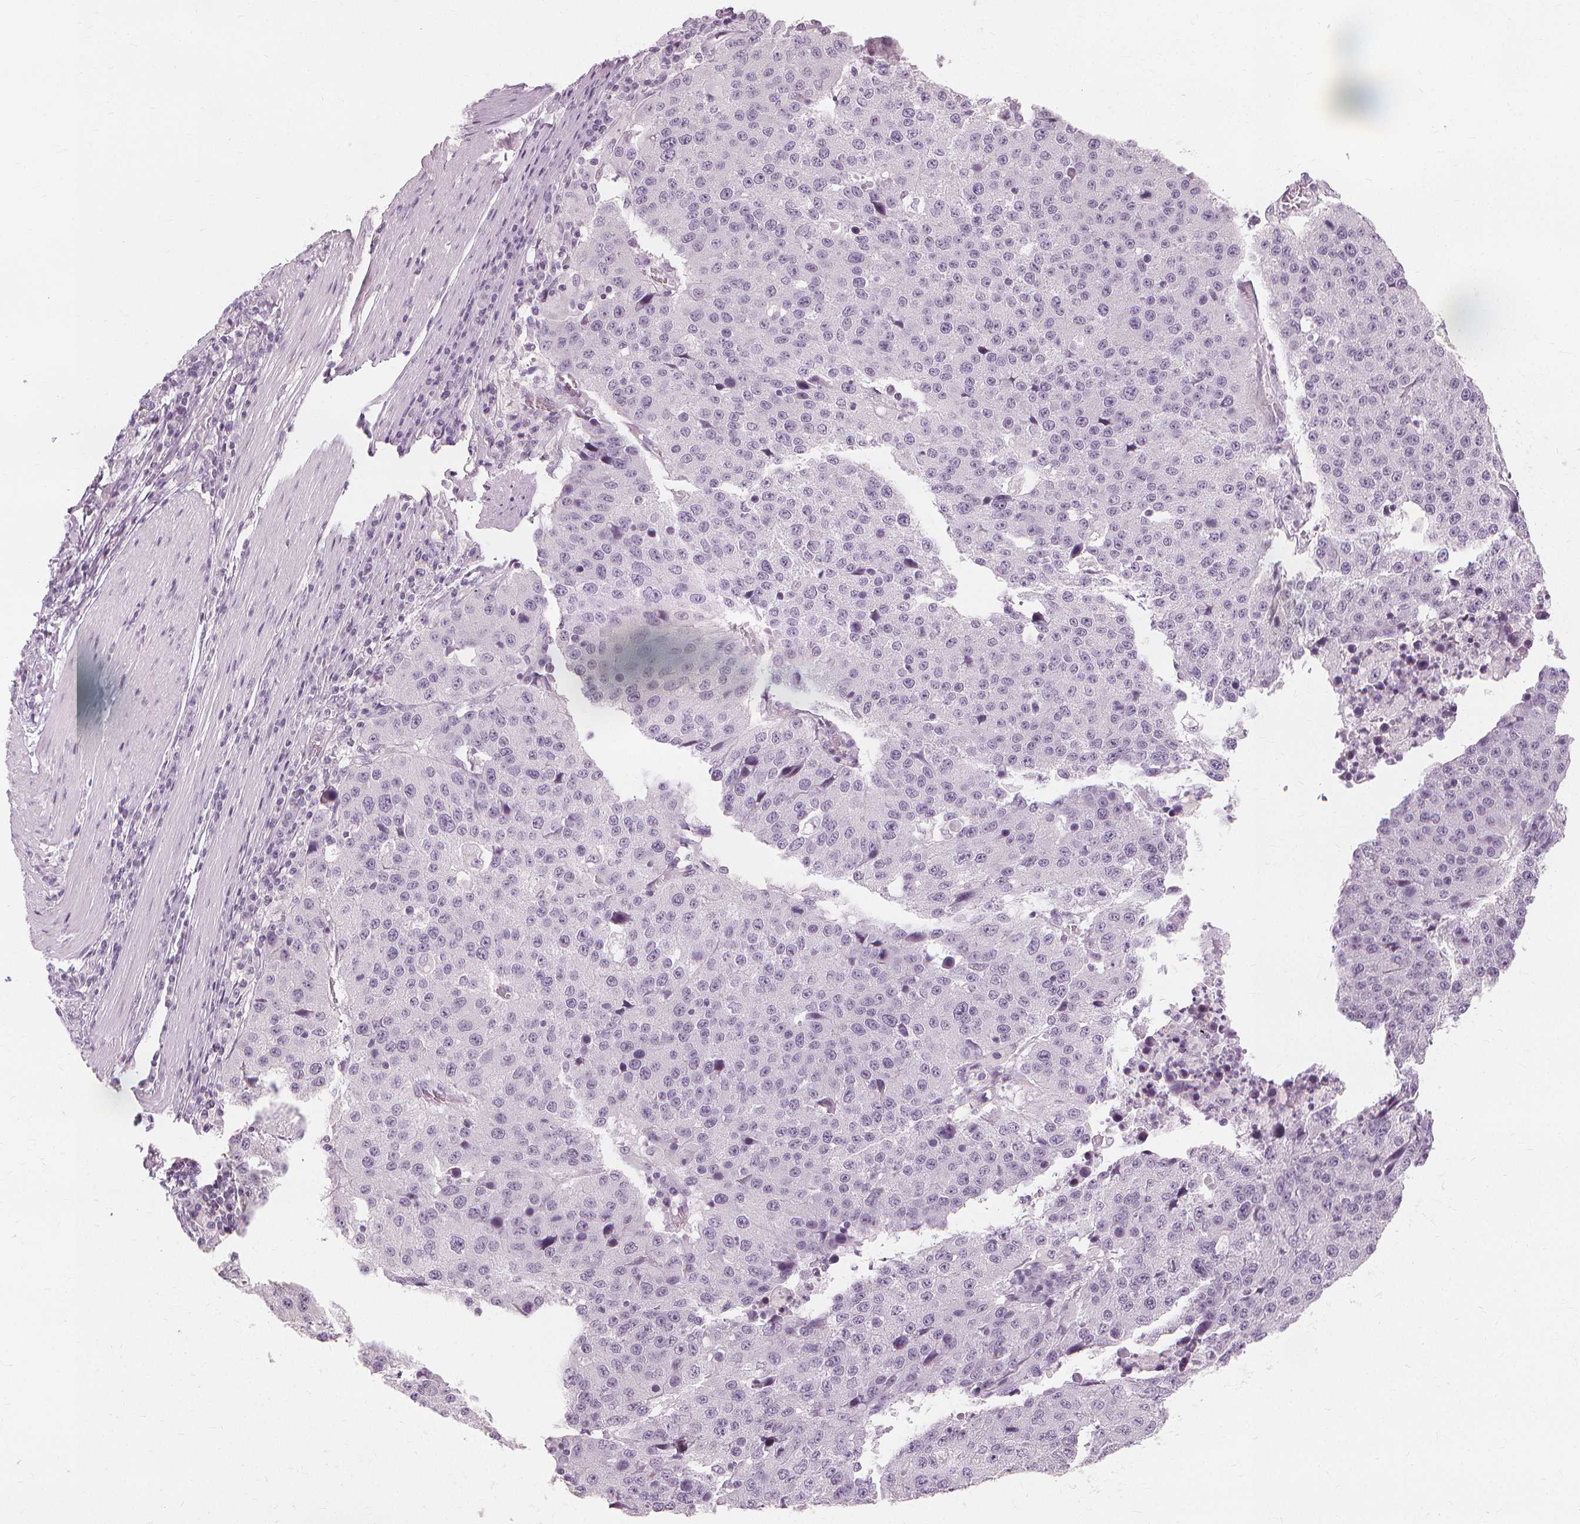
{"staining": {"intensity": "negative", "quantity": "none", "location": "none"}, "tissue": "stomach cancer", "cell_type": "Tumor cells", "image_type": "cancer", "snomed": [{"axis": "morphology", "description": "Adenocarcinoma, NOS"}, {"axis": "topography", "description": "Stomach"}], "caption": "The photomicrograph exhibits no staining of tumor cells in stomach cancer.", "gene": "MUC12", "patient": {"sex": "male", "age": 71}}